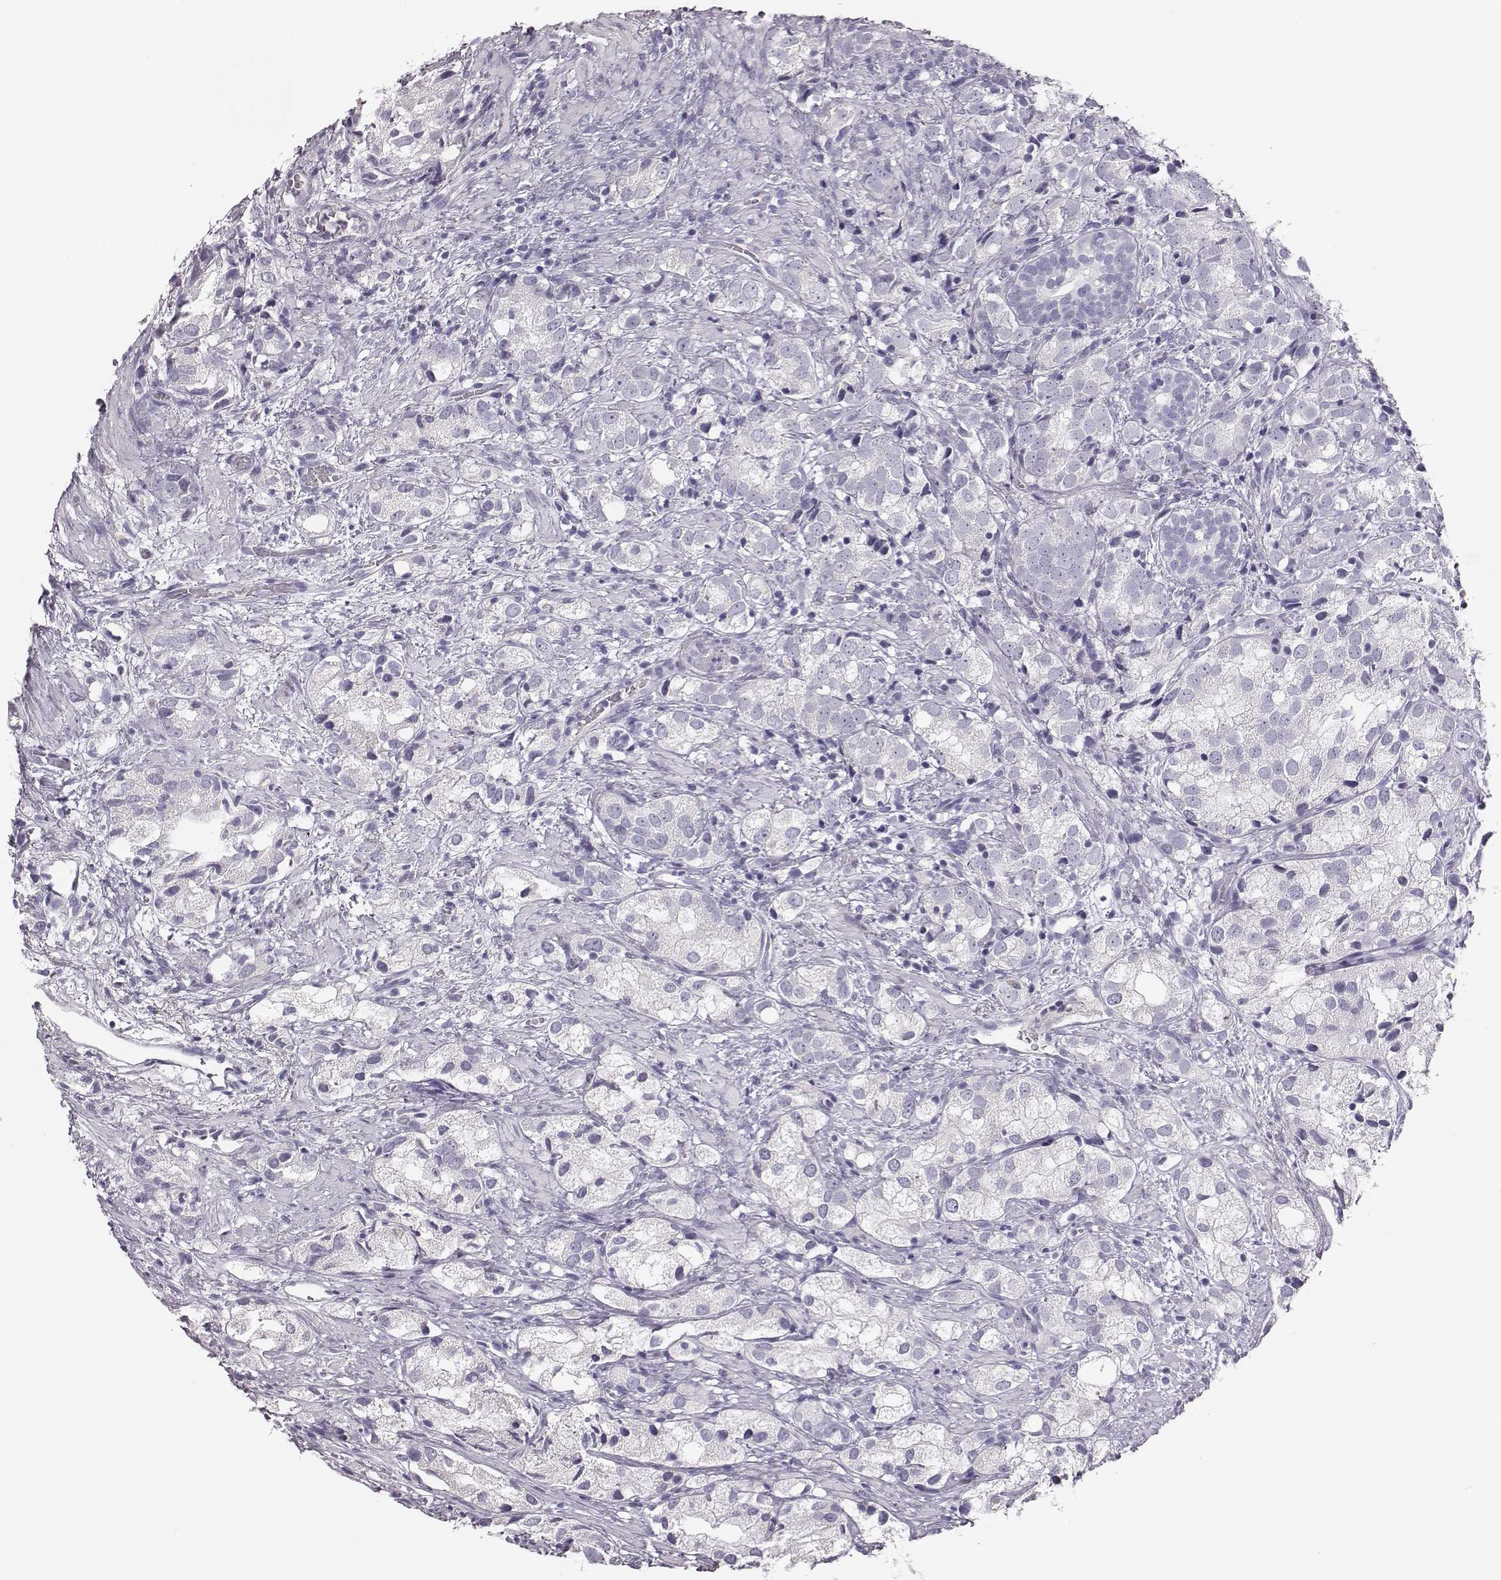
{"staining": {"intensity": "negative", "quantity": "none", "location": "none"}, "tissue": "prostate cancer", "cell_type": "Tumor cells", "image_type": "cancer", "snomed": [{"axis": "morphology", "description": "Adenocarcinoma, High grade"}, {"axis": "topography", "description": "Prostate"}], "caption": "An image of human prostate cancer (high-grade adenocarcinoma) is negative for staining in tumor cells.", "gene": "GUCA1A", "patient": {"sex": "male", "age": 82}}